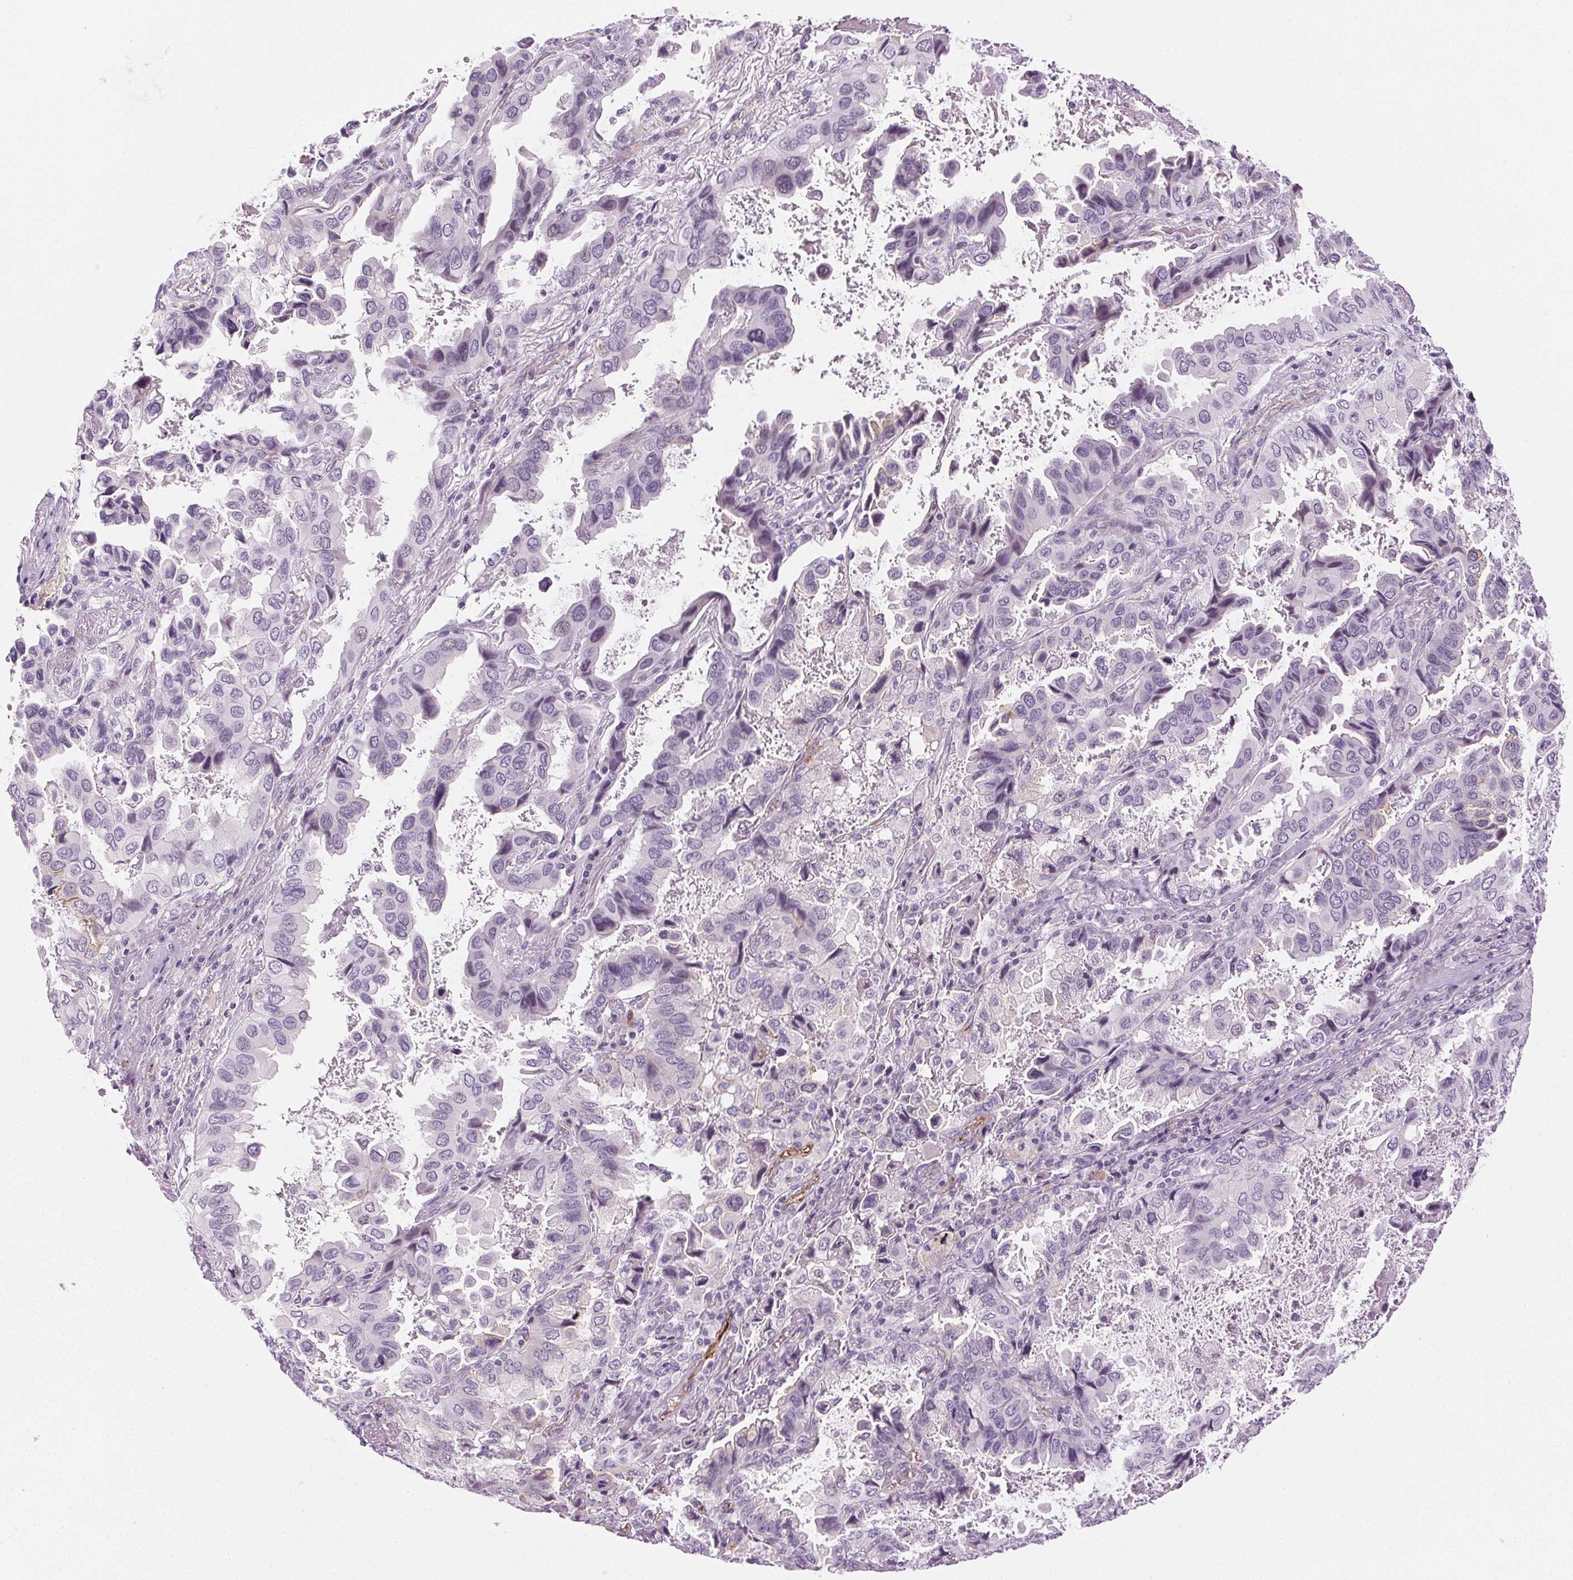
{"staining": {"intensity": "weak", "quantity": "<25%", "location": "cytoplasmic/membranous"}, "tissue": "lung cancer", "cell_type": "Tumor cells", "image_type": "cancer", "snomed": [{"axis": "morphology", "description": "Aneuploidy"}, {"axis": "morphology", "description": "Adenocarcinoma, NOS"}, {"axis": "morphology", "description": "Adenocarcinoma, metastatic, NOS"}, {"axis": "topography", "description": "Lymph node"}, {"axis": "topography", "description": "Lung"}], "caption": "High magnification brightfield microscopy of lung cancer (adenocarcinoma) stained with DAB (brown) and counterstained with hematoxylin (blue): tumor cells show no significant positivity.", "gene": "AIF1L", "patient": {"sex": "female", "age": 48}}